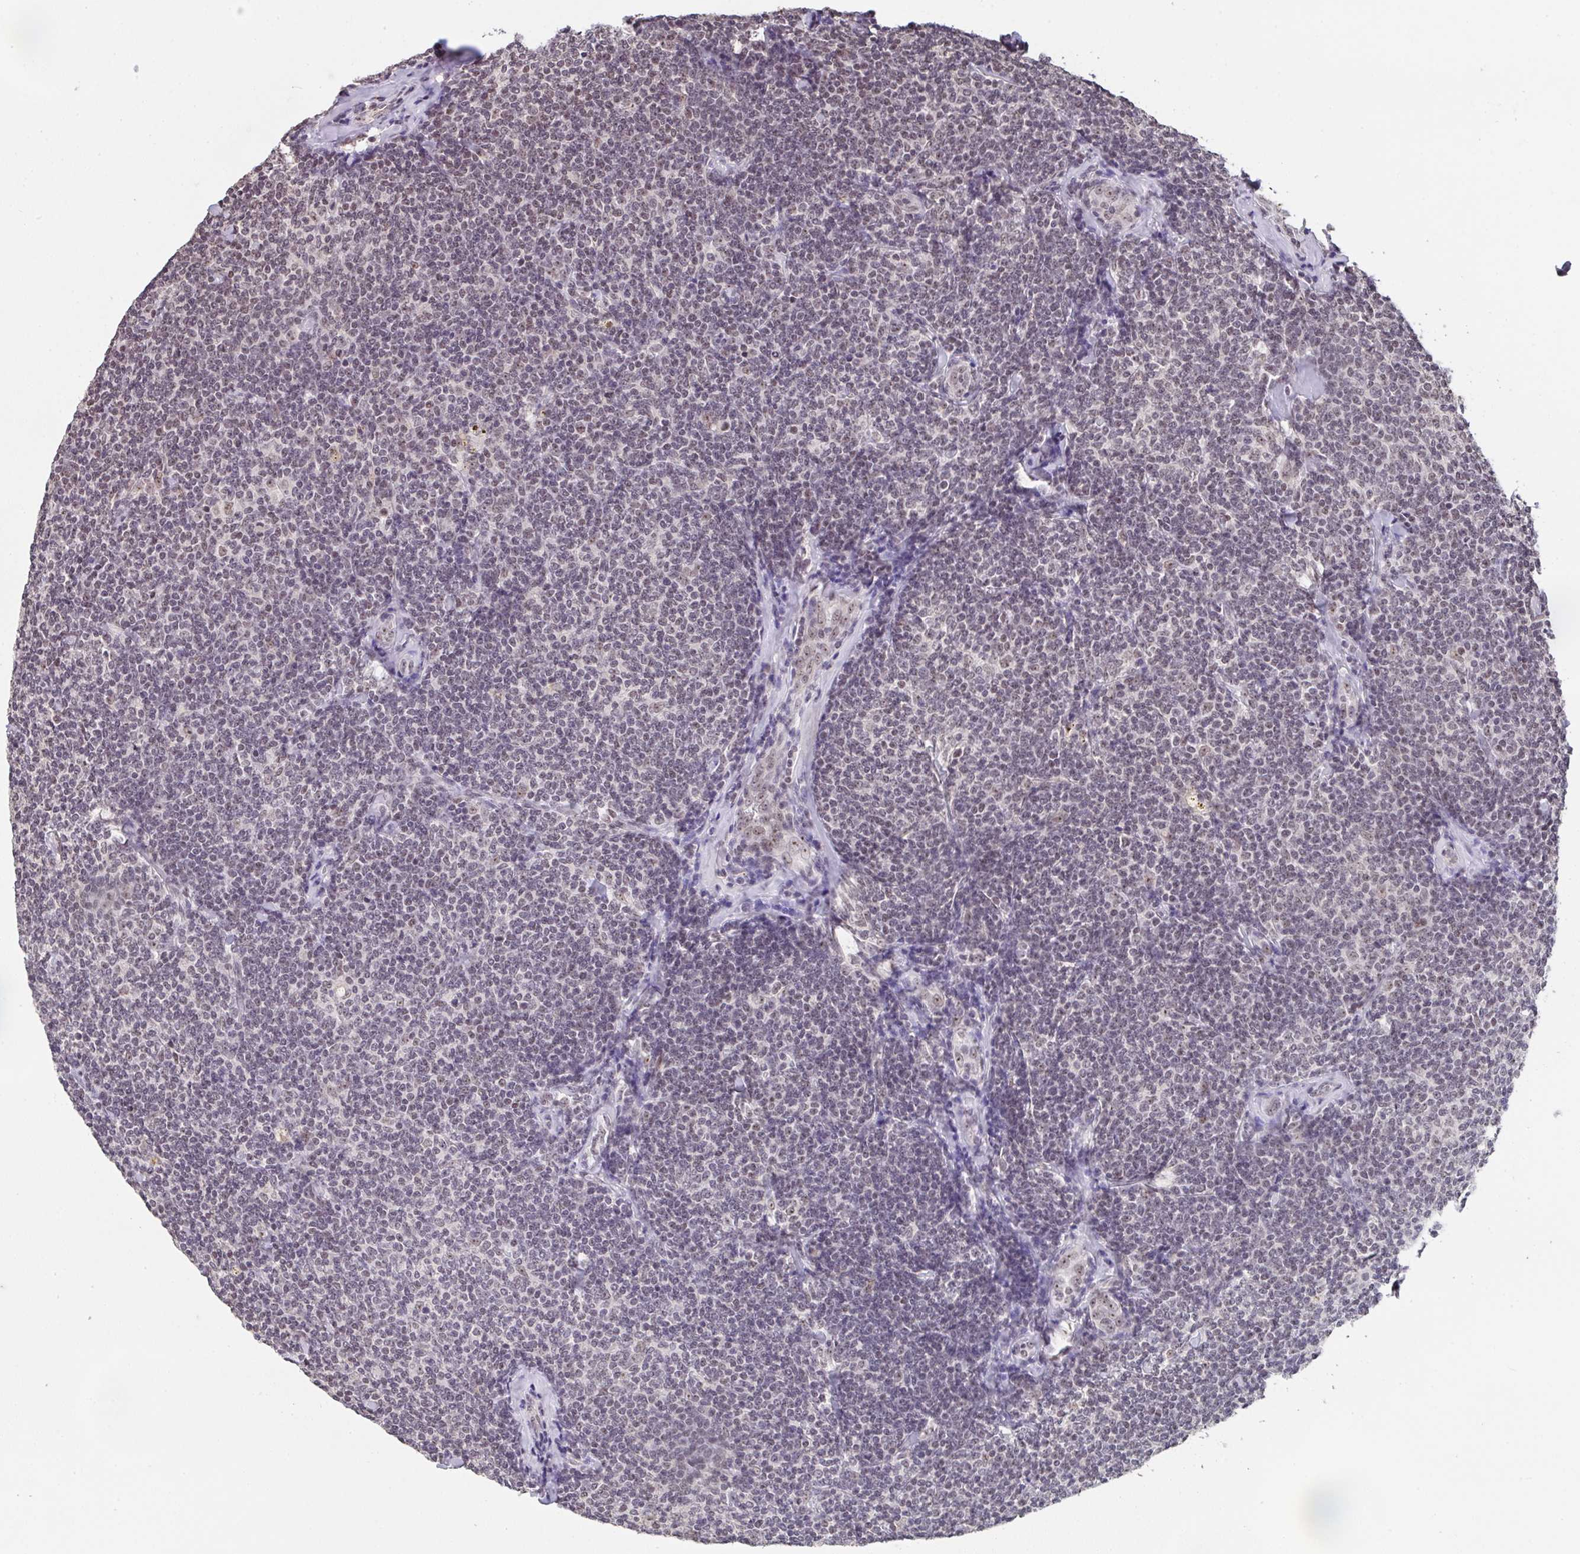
{"staining": {"intensity": "weak", "quantity": "25%-75%", "location": "nuclear"}, "tissue": "lymphoma", "cell_type": "Tumor cells", "image_type": "cancer", "snomed": [{"axis": "morphology", "description": "Malignant lymphoma, non-Hodgkin's type, Low grade"}, {"axis": "topography", "description": "Lymph node"}], "caption": "A low amount of weak nuclear positivity is appreciated in about 25%-75% of tumor cells in malignant lymphoma, non-Hodgkin's type (low-grade) tissue. The staining was performed using DAB to visualize the protein expression in brown, while the nuclei were stained in blue with hematoxylin (Magnification: 20x).", "gene": "DKC1", "patient": {"sex": "female", "age": 56}}